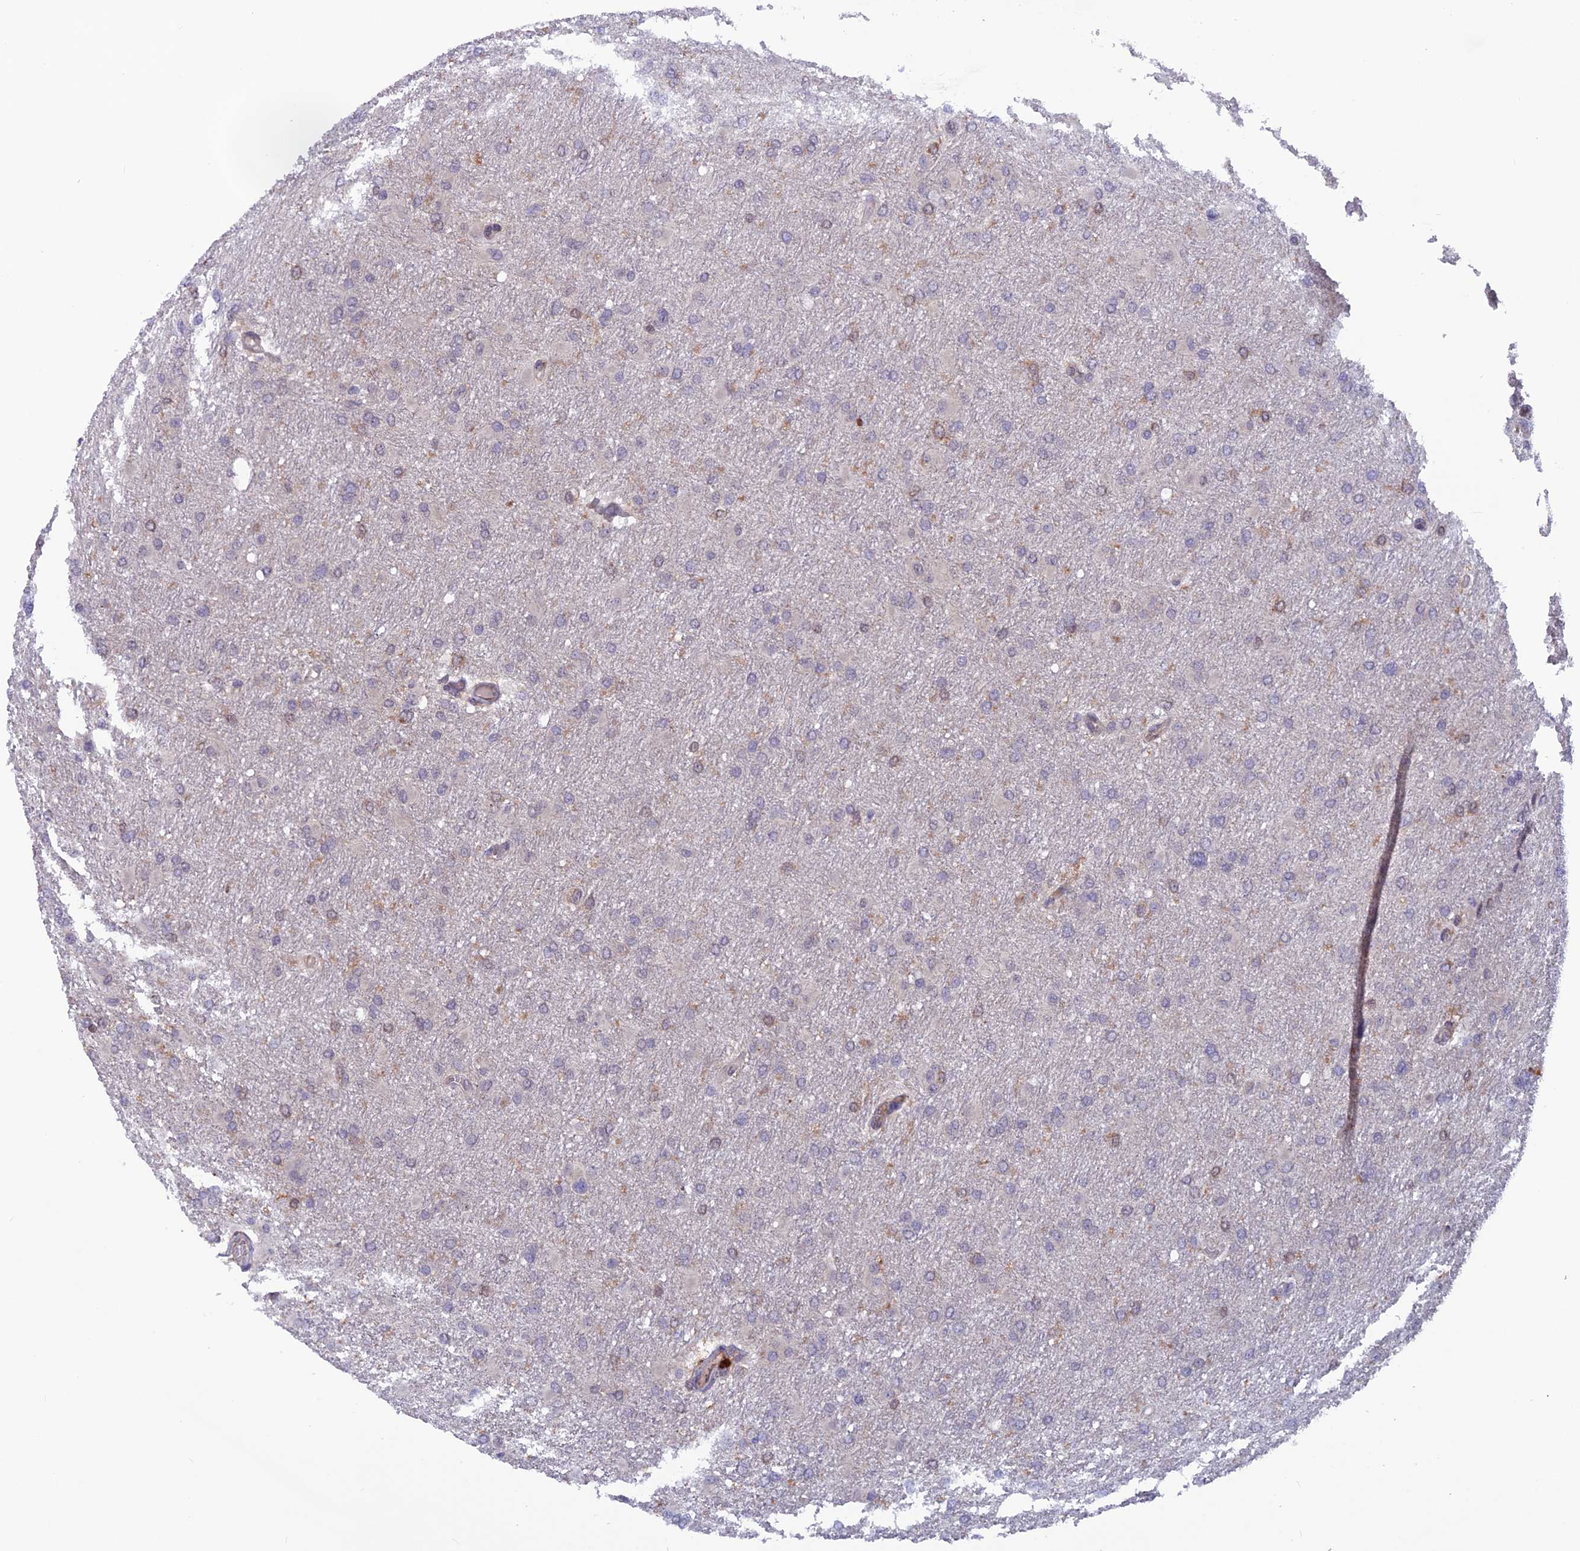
{"staining": {"intensity": "negative", "quantity": "none", "location": "none"}, "tissue": "glioma", "cell_type": "Tumor cells", "image_type": "cancer", "snomed": [{"axis": "morphology", "description": "Glioma, malignant, High grade"}, {"axis": "topography", "description": "Cerebral cortex"}], "caption": "Tumor cells are negative for protein expression in human malignant glioma (high-grade).", "gene": "MAST2", "patient": {"sex": "female", "age": 36}}